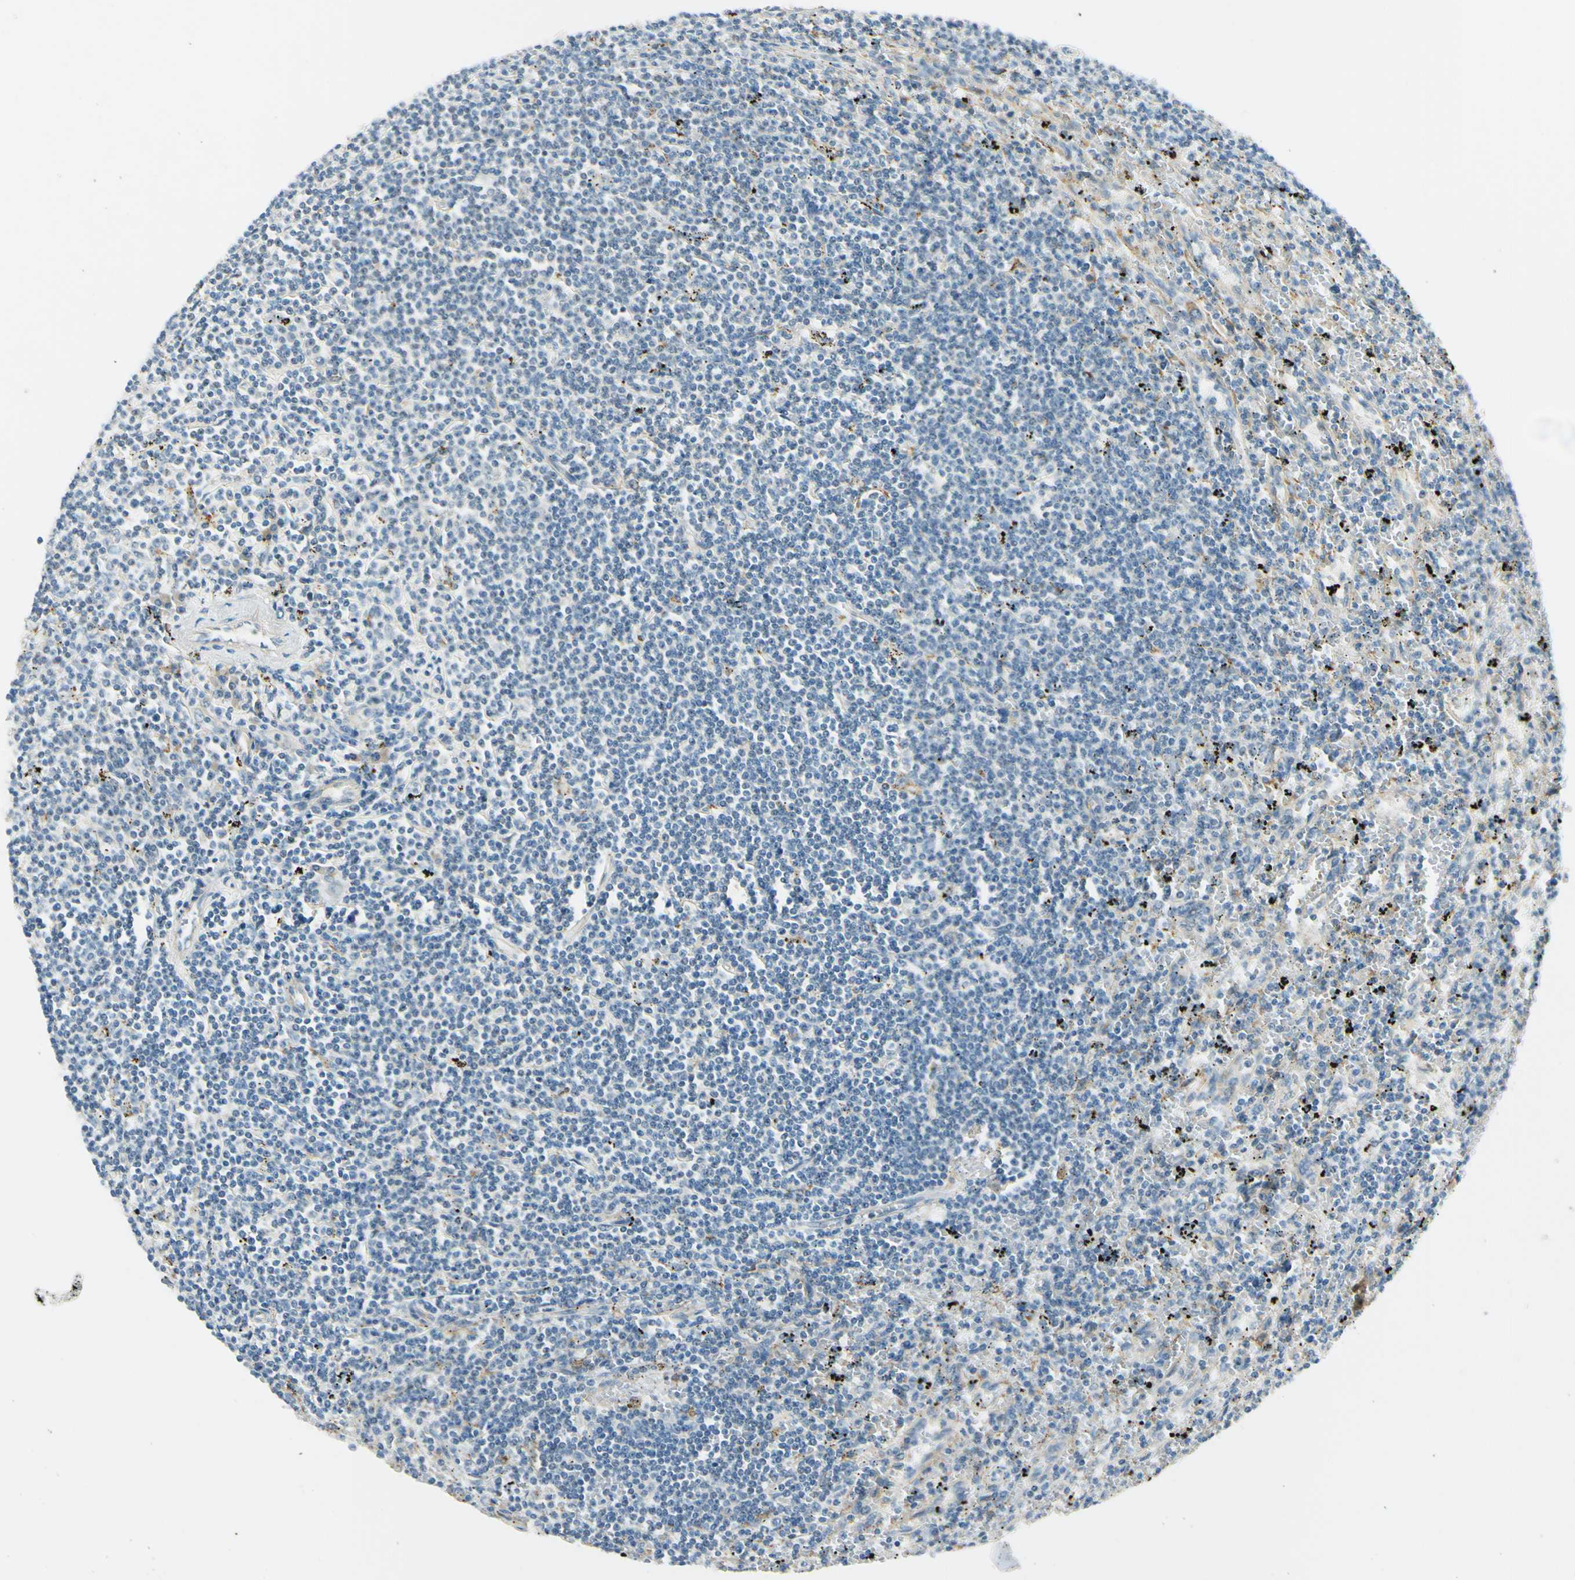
{"staining": {"intensity": "negative", "quantity": "none", "location": "none"}, "tissue": "lymphoma", "cell_type": "Tumor cells", "image_type": "cancer", "snomed": [{"axis": "morphology", "description": "Malignant lymphoma, non-Hodgkin's type, Low grade"}, {"axis": "topography", "description": "Spleen"}], "caption": "The histopathology image reveals no significant expression in tumor cells of lymphoma. (Stains: DAB (3,3'-diaminobenzidine) immunohistochemistry (IHC) with hematoxylin counter stain, Microscopy: brightfield microscopy at high magnification).", "gene": "LAMA3", "patient": {"sex": "male", "age": 76}}